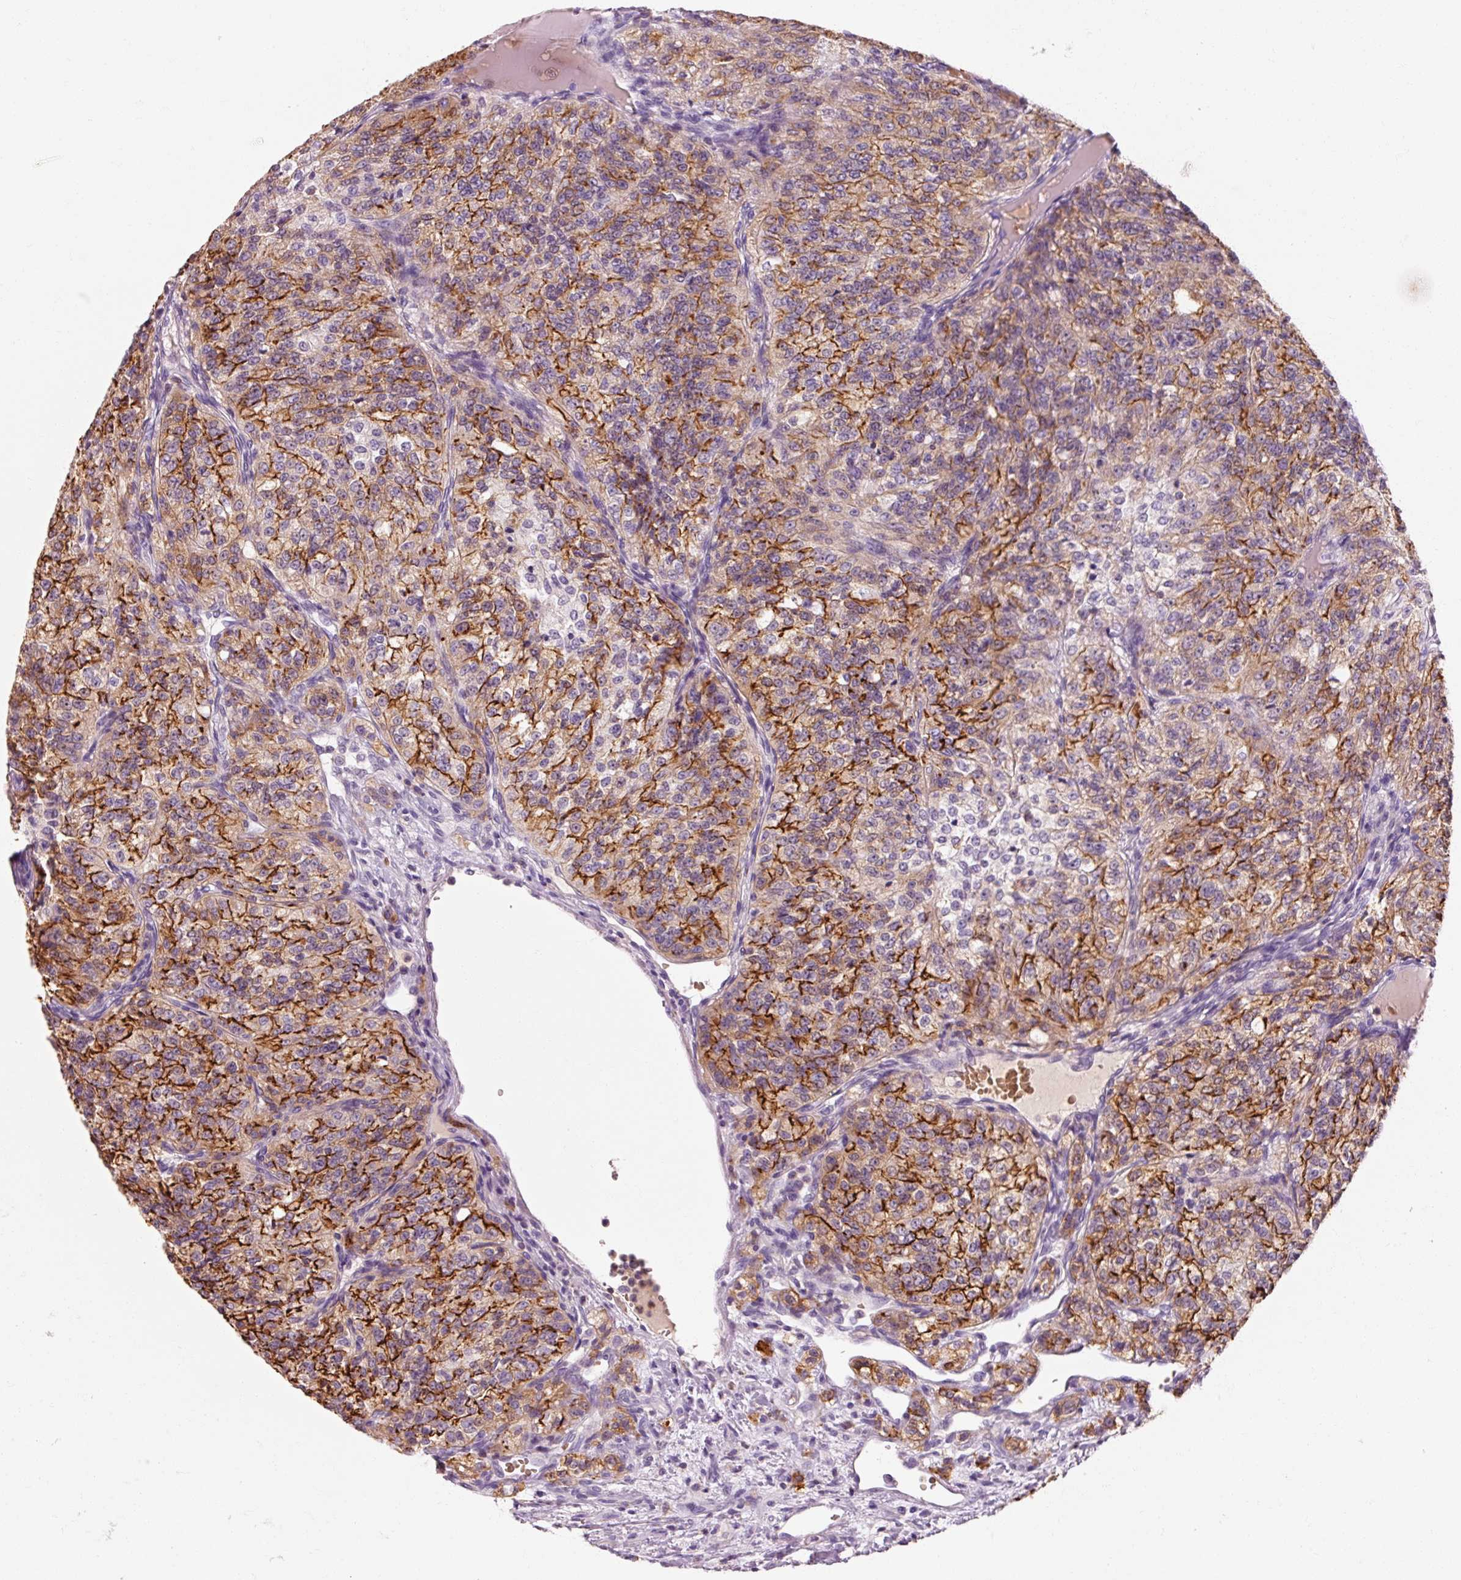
{"staining": {"intensity": "strong", "quantity": "25%-75%", "location": "cytoplasmic/membranous"}, "tissue": "renal cancer", "cell_type": "Tumor cells", "image_type": "cancer", "snomed": [{"axis": "morphology", "description": "Adenocarcinoma, NOS"}, {"axis": "topography", "description": "Kidney"}], "caption": "The image demonstrates a brown stain indicating the presence of a protein in the cytoplasmic/membranous of tumor cells in renal cancer.", "gene": "OR8K1", "patient": {"sex": "female", "age": 63}}